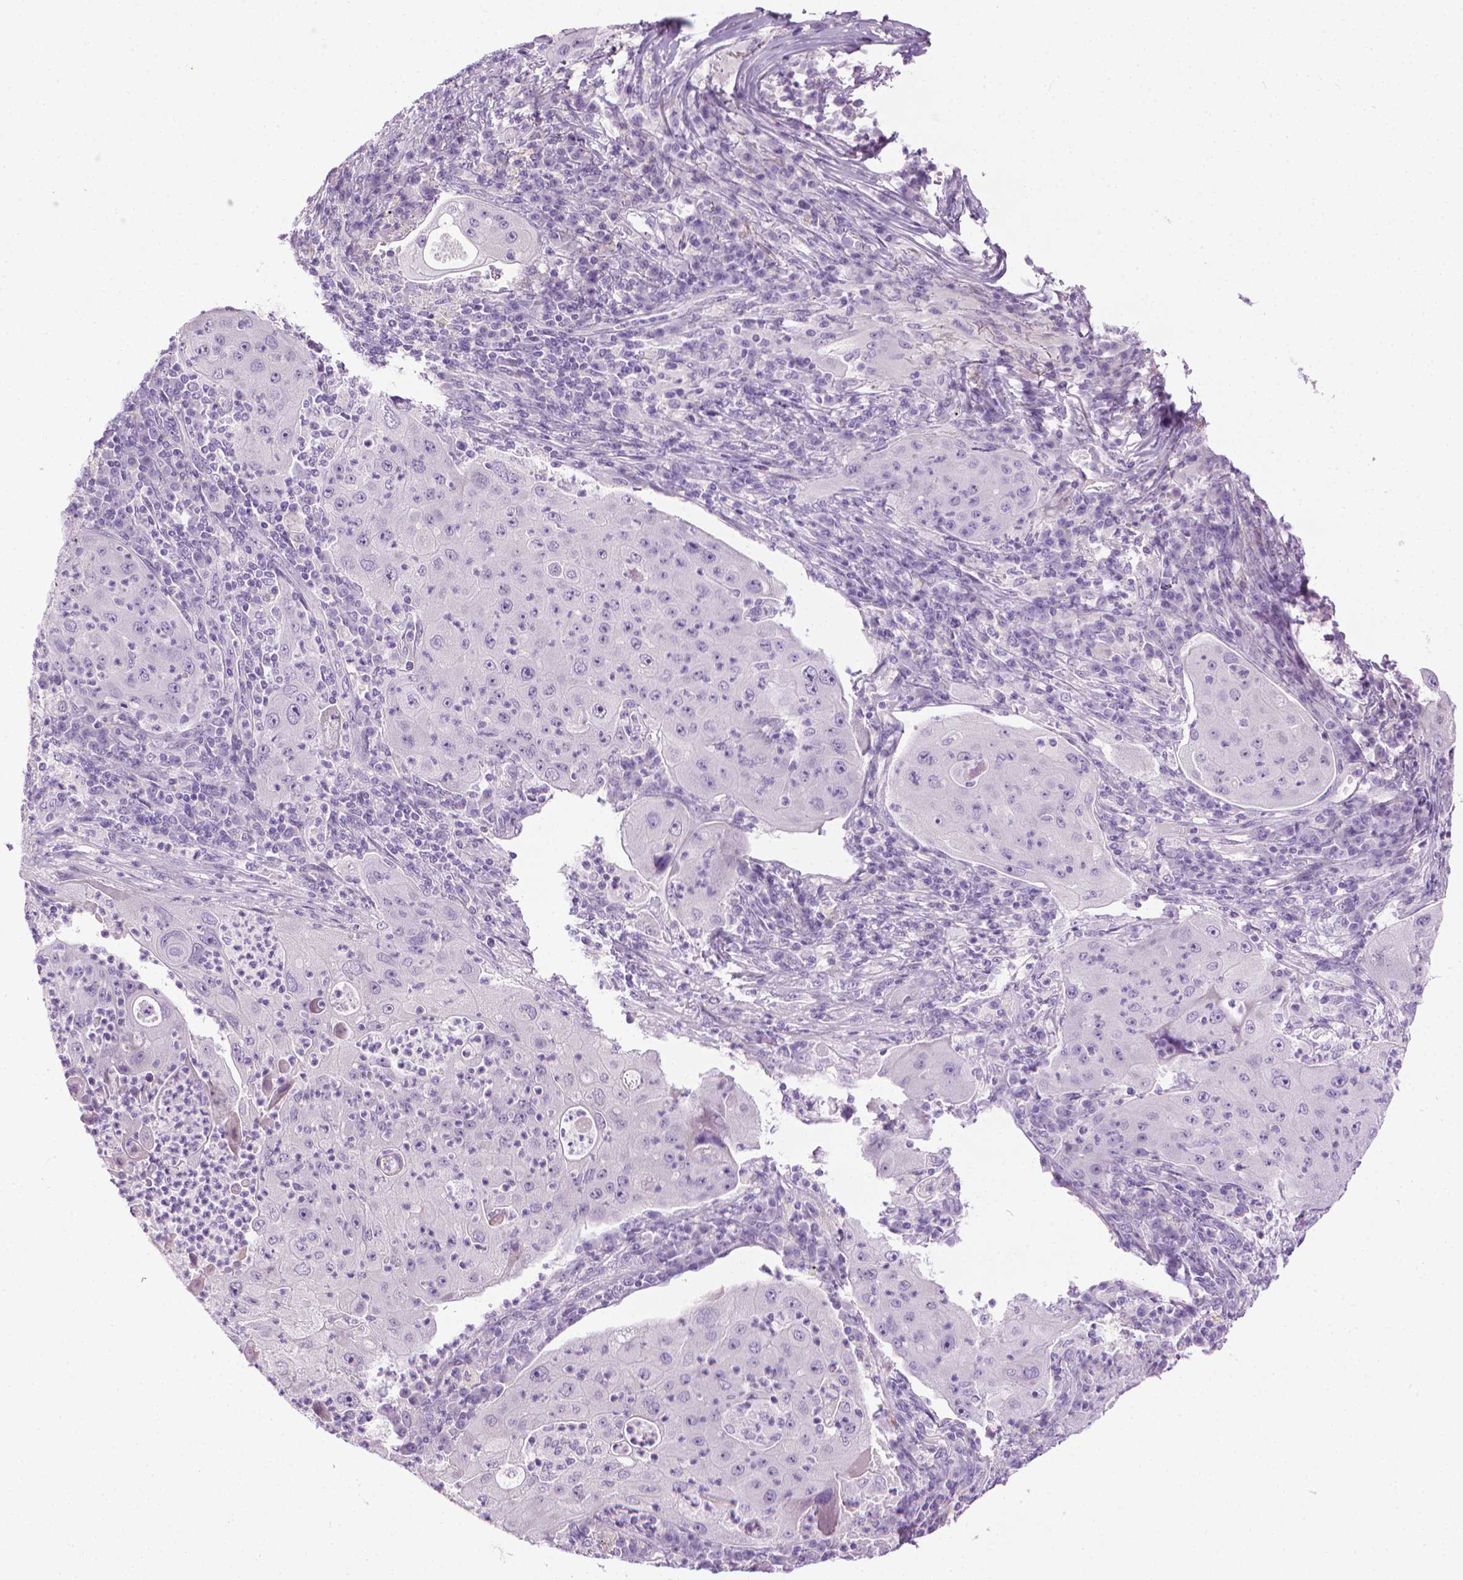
{"staining": {"intensity": "negative", "quantity": "none", "location": "none"}, "tissue": "lung cancer", "cell_type": "Tumor cells", "image_type": "cancer", "snomed": [{"axis": "morphology", "description": "Squamous cell carcinoma, NOS"}, {"axis": "topography", "description": "Lung"}], "caption": "Lung cancer was stained to show a protein in brown. There is no significant positivity in tumor cells.", "gene": "DNAI7", "patient": {"sex": "female", "age": 59}}